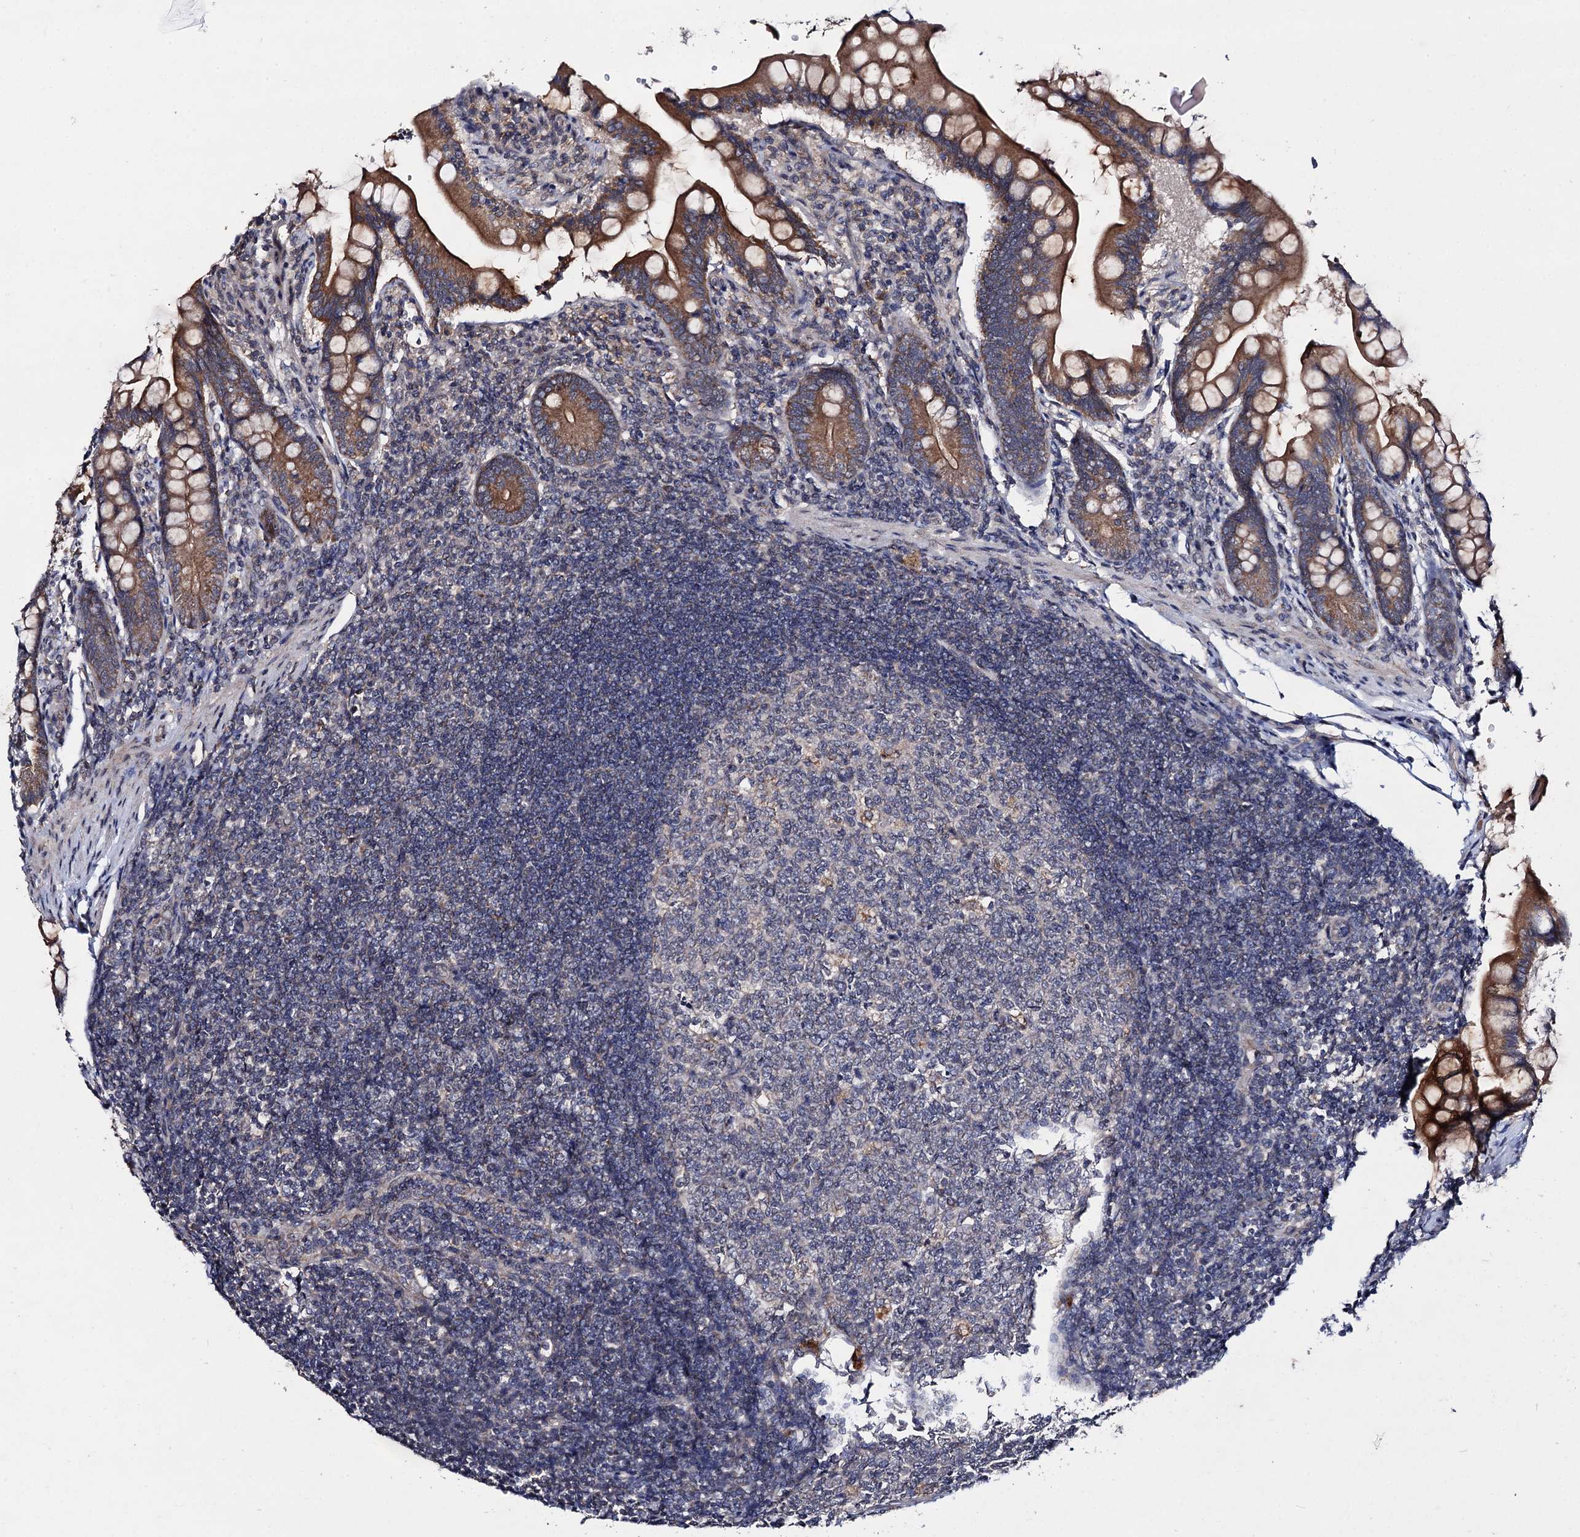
{"staining": {"intensity": "strong", "quantity": ">75%", "location": "cytoplasmic/membranous"}, "tissue": "small intestine", "cell_type": "Glandular cells", "image_type": "normal", "snomed": [{"axis": "morphology", "description": "Normal tissue, NOS"}, {"axis": "topography", "description": "Small intestine"}], "caption": "DAB immunohistochemical staining of unremarkable human small intestine shows strong cytoplasmic/membranous protein staining in about >75% of glandular cells.", "gene": "VPS37D", "patient": {"sex": "male", "age": 7}}